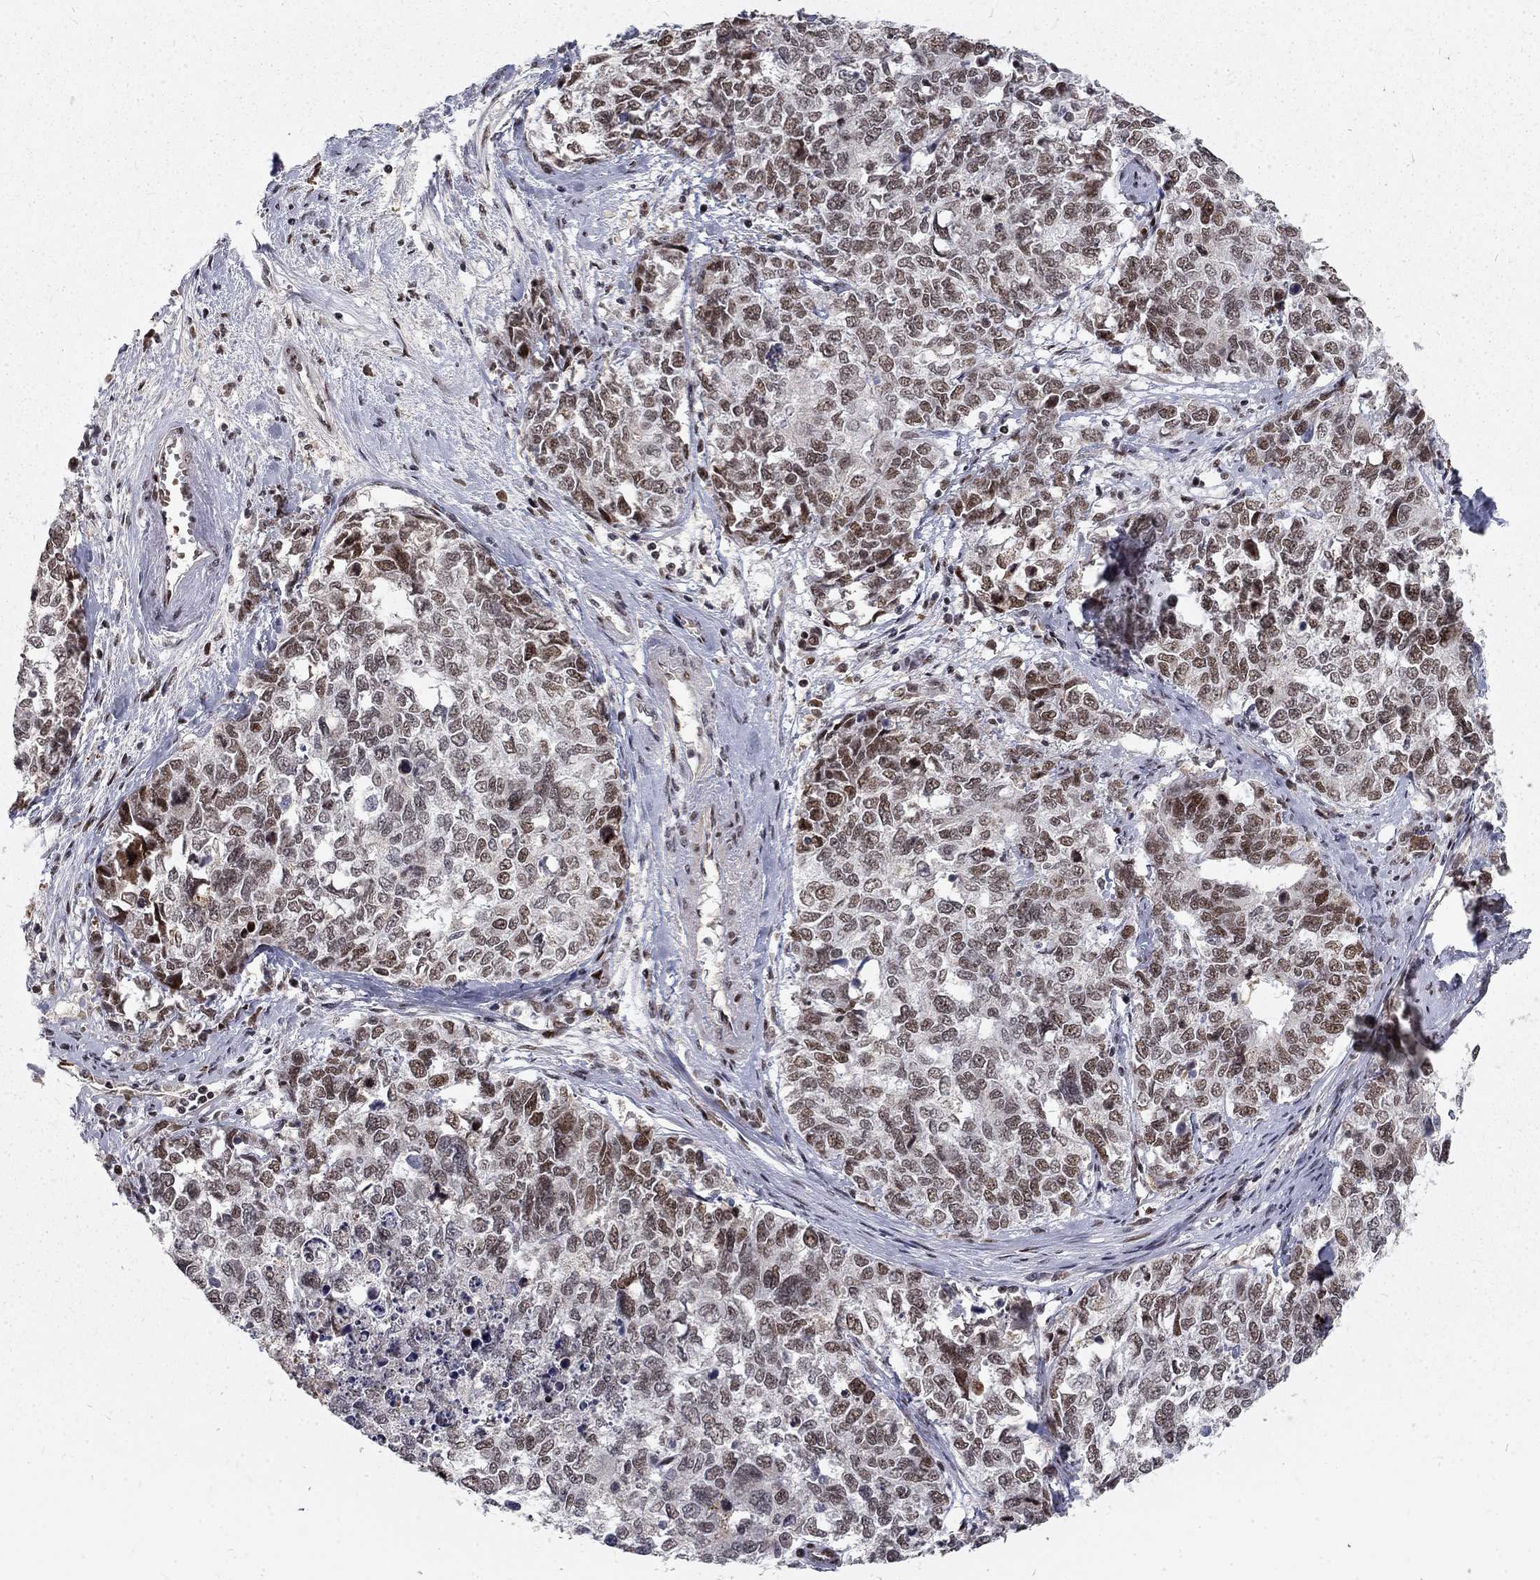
{"staining": {"intensity": "strong", "quantity": "<25%", "location": "nuclear"}, "tissue": "cervical cancer", "cell_type": "Tumor cells", "image_type": "cancer", "snomed": [{"axis": "morphology", "description": "Squamous cell carcinoma, NOS"}, {"axis": "topography", "description": "Cervix"}], "caption": "Tumor cells demonstrate strong nuclear staining in about <25% of cells in squamous cell carcinoma (cervical). (DAB IHC with brightfield microscopy, high magnification).", "gene": "TCEAL1", "patient": {"sex": "female", "age": 63}}